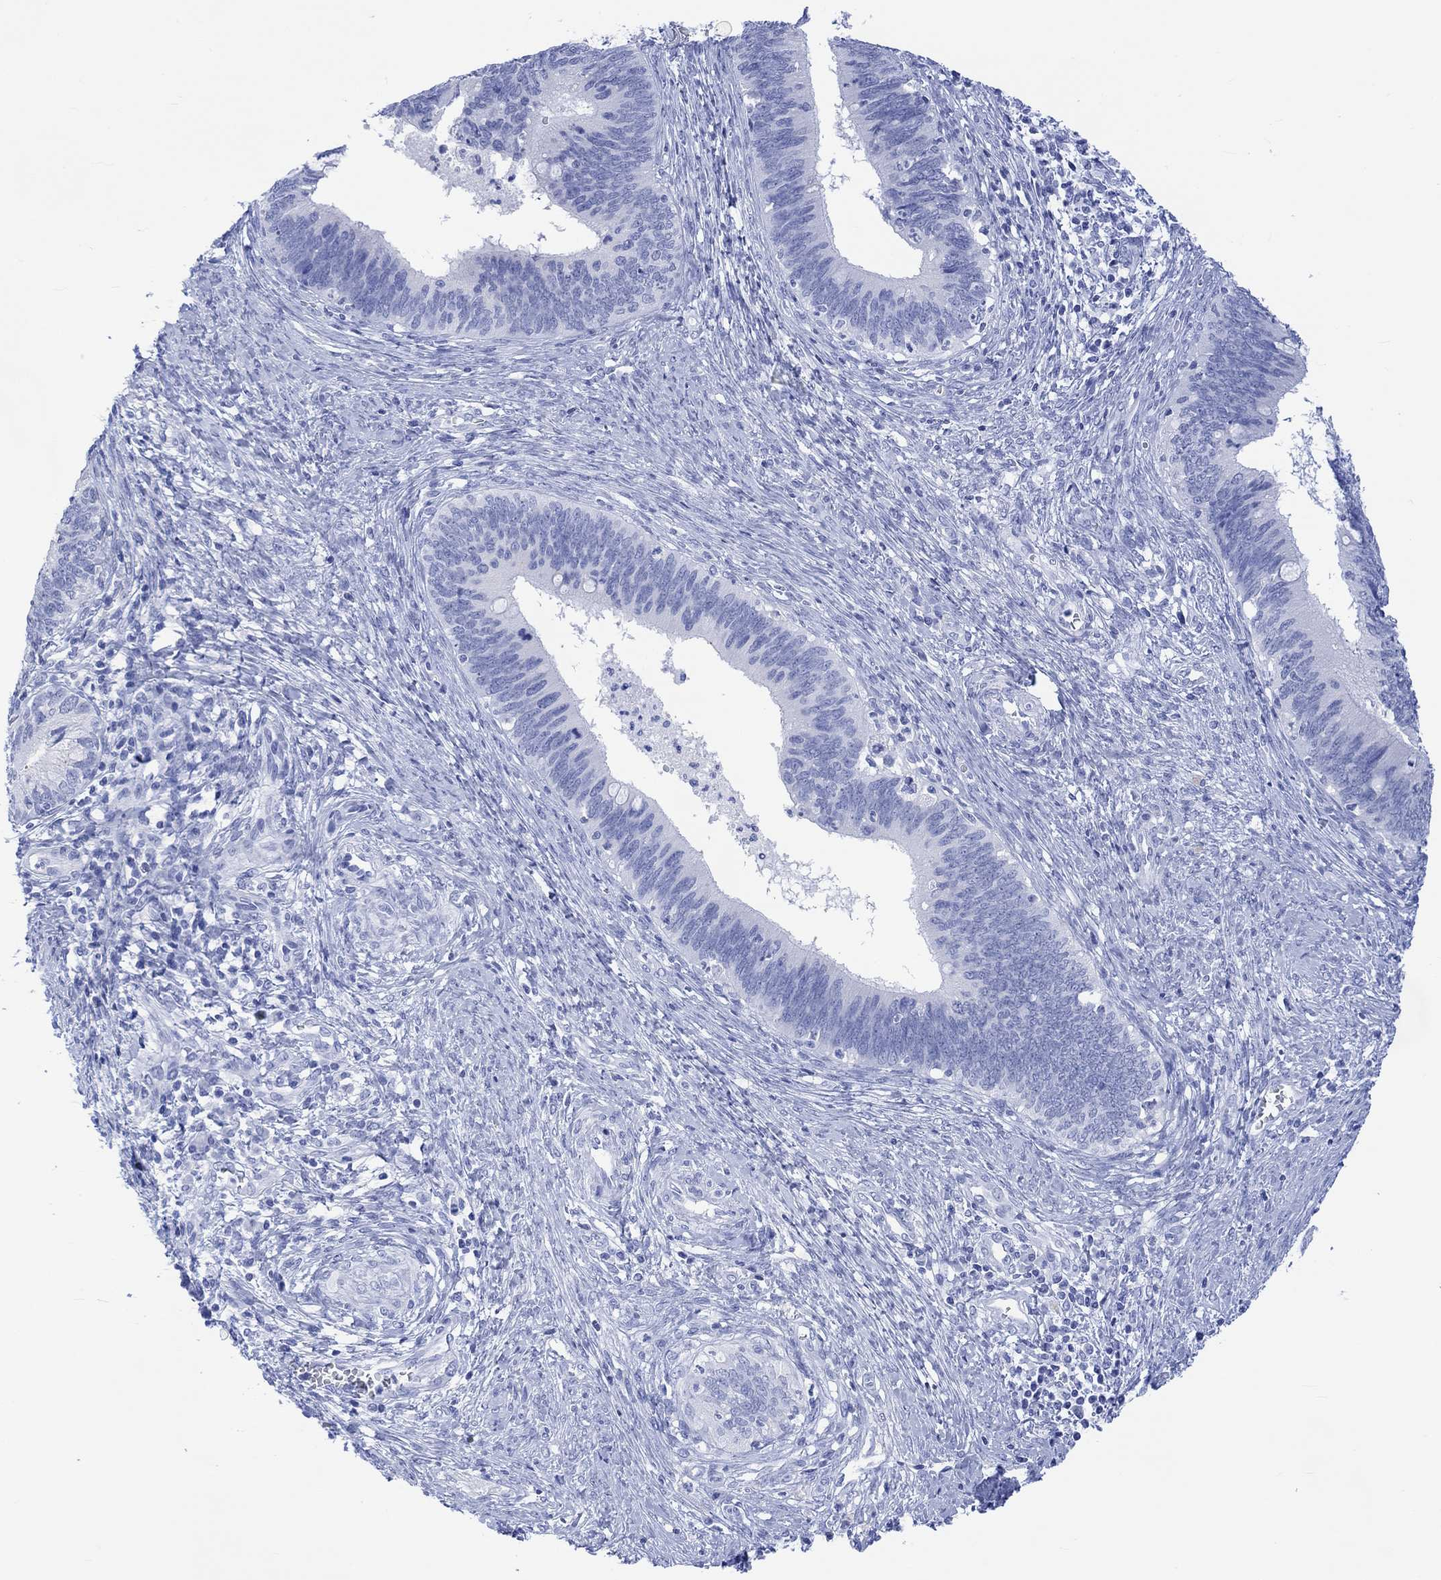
{"staining": {"intensity": "negative", "quantity": "none", "location": "none"}, "tissue": "cervical cancer", "cell_type": "Tumor cells", "image_type": "cancer", "snomed": [{"axis": "morphology", "description": "Adenocarcinoma, NOS"}, {"axis": "topography", "description": "Cervix"}], "caption": "Human cervical cancer (adenocarcinoma) stained for a protein using immunohistochemistry (IHC) exhibits no staining in tumor cells.", "gene": "CELF4", "patient": {"sex": "female", "age": 42}}